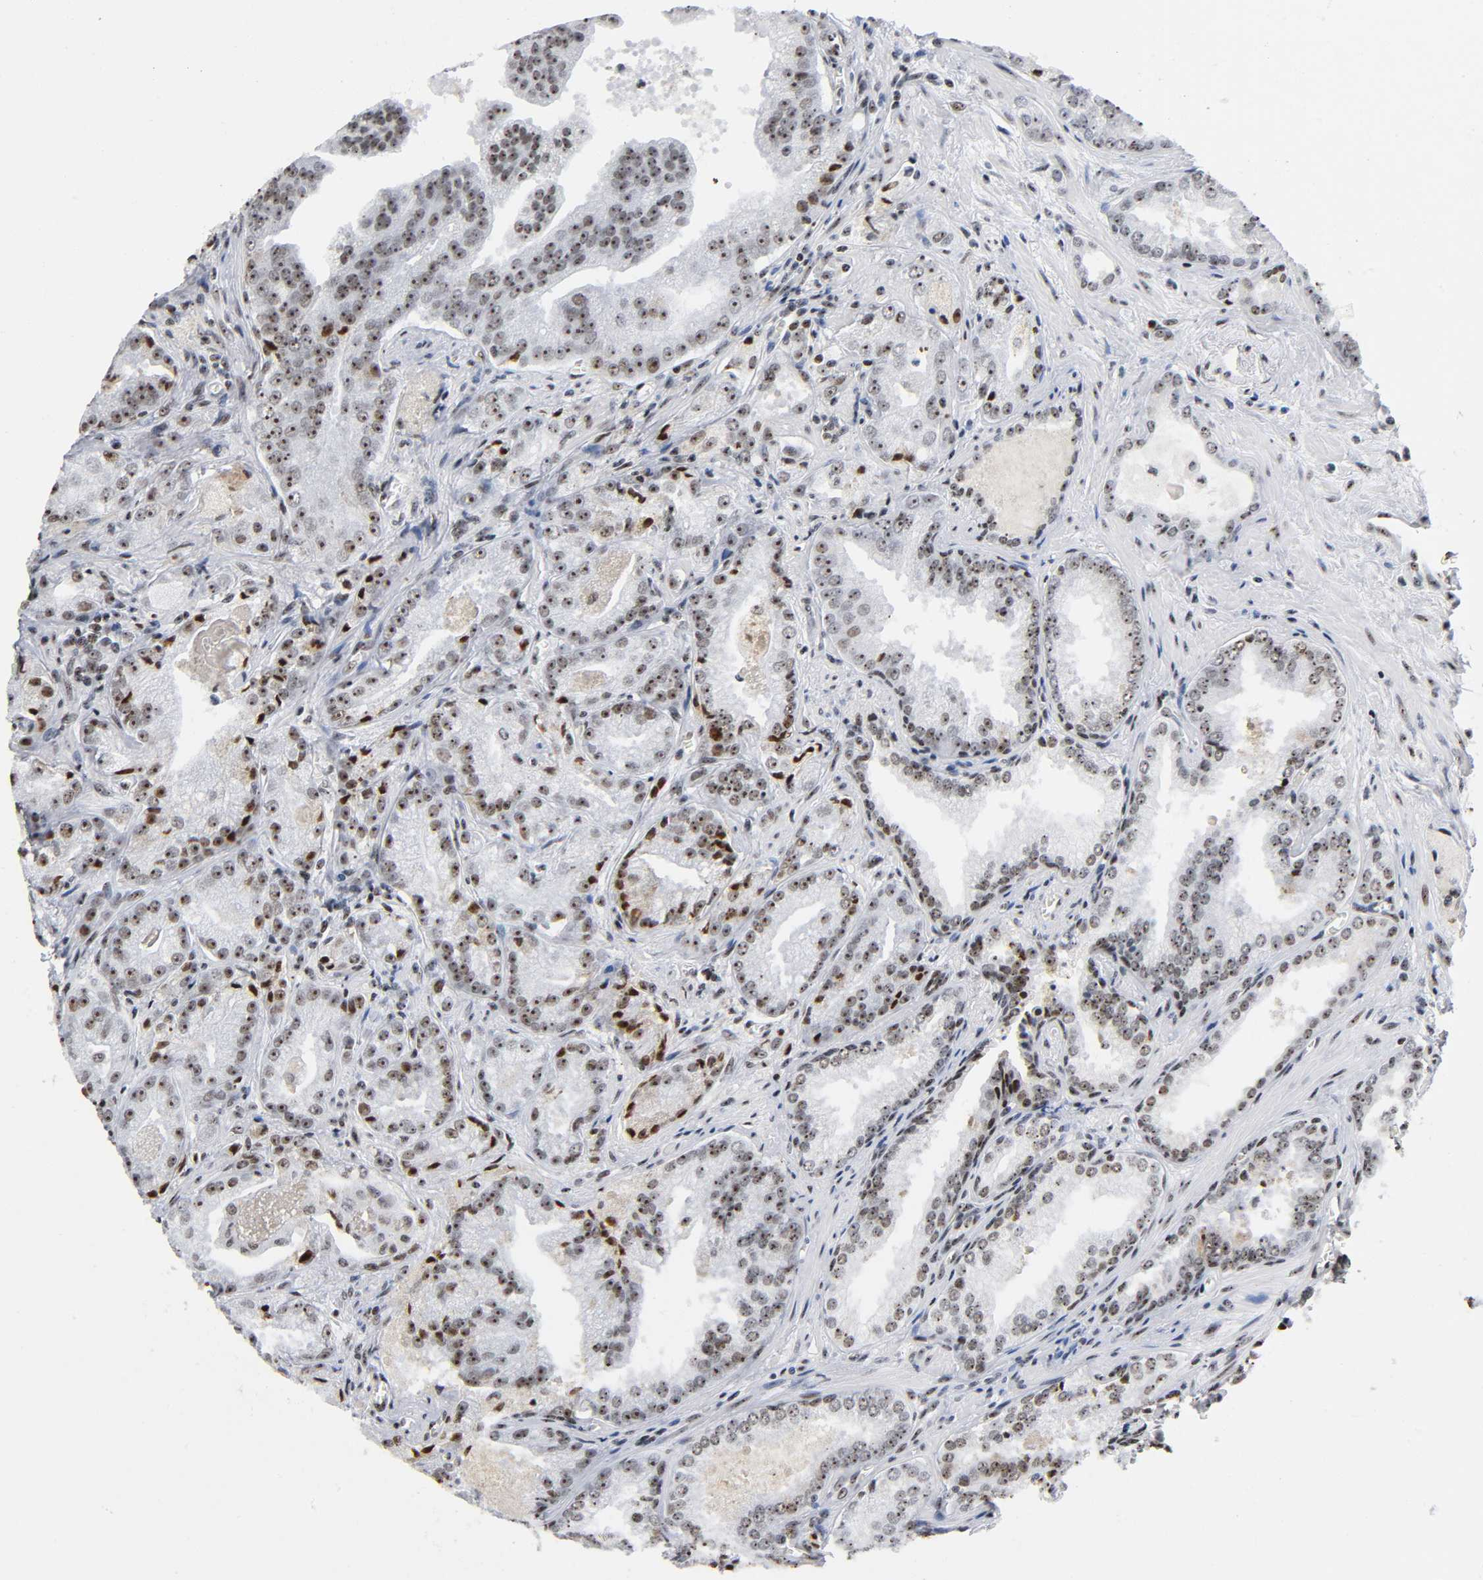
{"staining": {"intensity": "strong", "quantity": ">75%", "location": "nuclear"}, "tissue": "prostate cancer", "cell_type": "Tumor cells", "image_type": "cancer", "snomed": [{"axis": "morphology", "description": "Adenocarcinoma, Low grade"}, {"axis": "topography", "description": "Prostate"}], "caption": "Immunohistochemical staining of adenocarcinoma (low-grade) (prostate) exhibits high levels of strong nuclear expression in about >75% of tumor cells. Using DAB (3,3'-diaminobenzidine) (brown) and hematoxylin (blue) stains, captured at high magnification using brightfield microscopy.", "gene": "UBTF", "patient": {"sex": "male", "age": 60}}